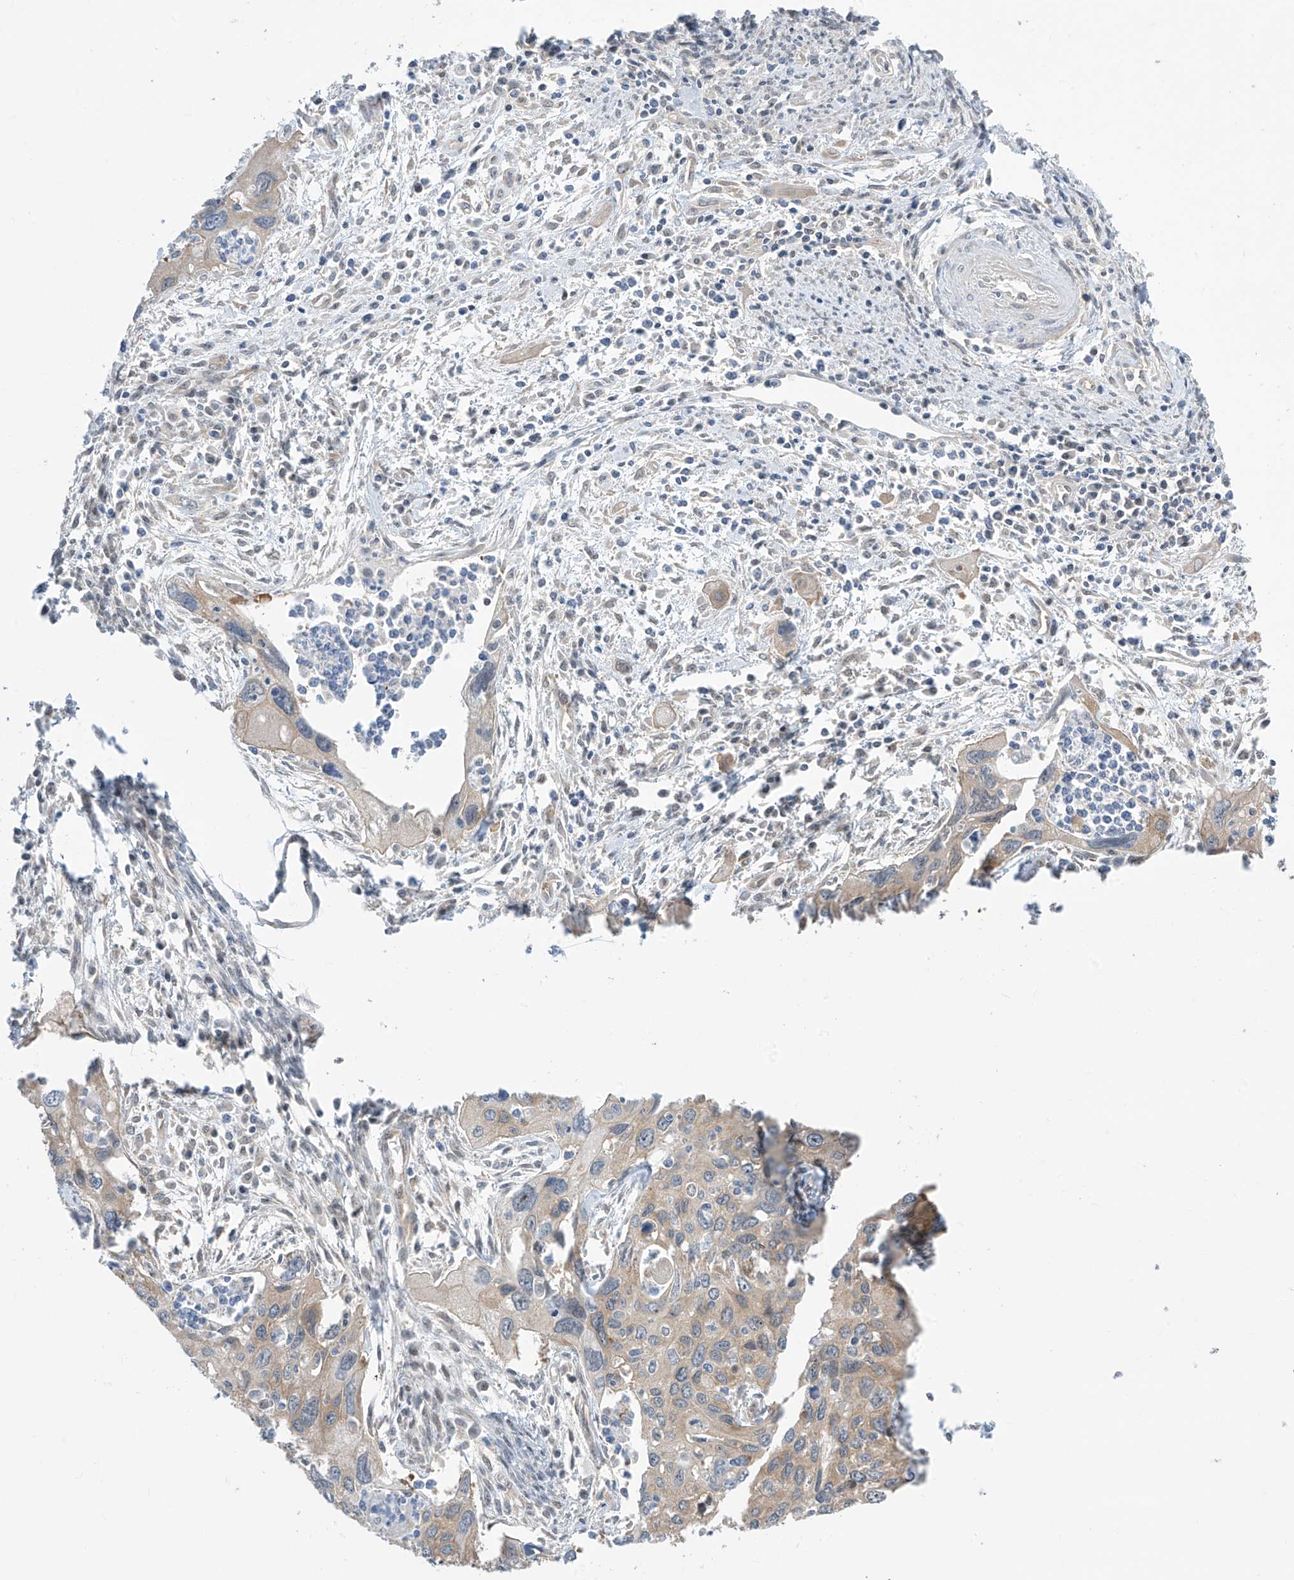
{"staining": {"intensity": "weak", "quantity": "25%-75%", "location": "cytoplasmic/membranous"}, "tissue": "cervical cancer", "cell_type": "Tumor cells", "image_type": "cancer", "snomed": [{"axis": "morphology", "description": "Squamous cell carcinoma, NOS"}, {"axis": "topography", "description": "Cervix"}], "caption": "Immunohistochemical staining of human cervical squamous cell carcinoma reveals weak cytoplasmic/membranous protein expression in approximately 25%-75% of tumor cells.", "gene": "TTC38", "patient": {"sex": "female", "age": 55}}